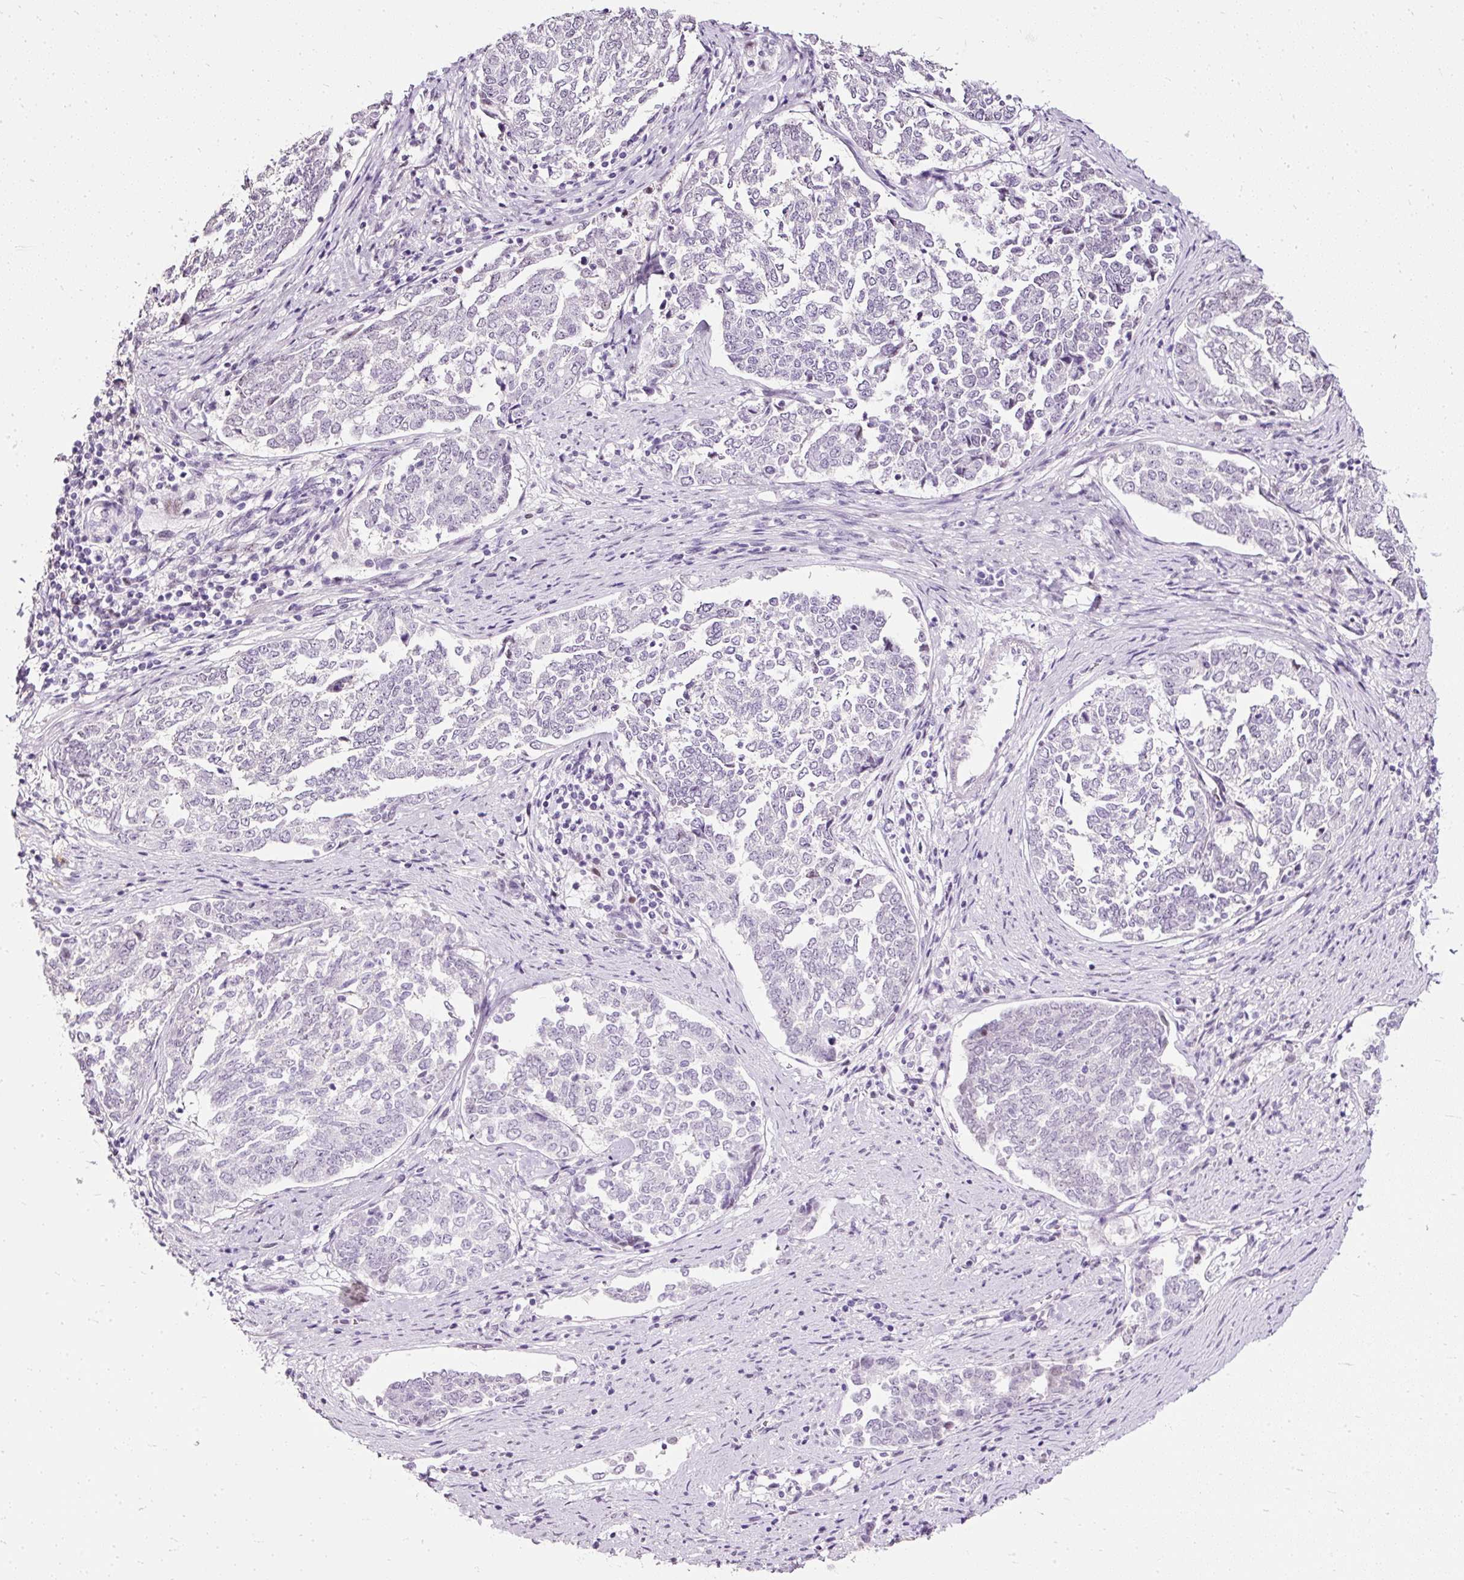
{"staining": {"intensity": "negative", "quantity": "none", "location": "none"}, "tissue": "endometrial cancer", "cell_type": "Tumor cells", "image_type": "cancer", "snomed": [{"axis": "morphology", "description": "Adenocarcinoma, NOS"}, {"axis": "topography", "description": "Endometrium"}], "caption": "DAB (3,3'-diaminobenzidine) immunohistochemical staining of human endometrial adenocarcinoma shows no significant expression in tumor cells.", "gene": "PDE6B", "patient": {"sex": "female", "age": 80}}